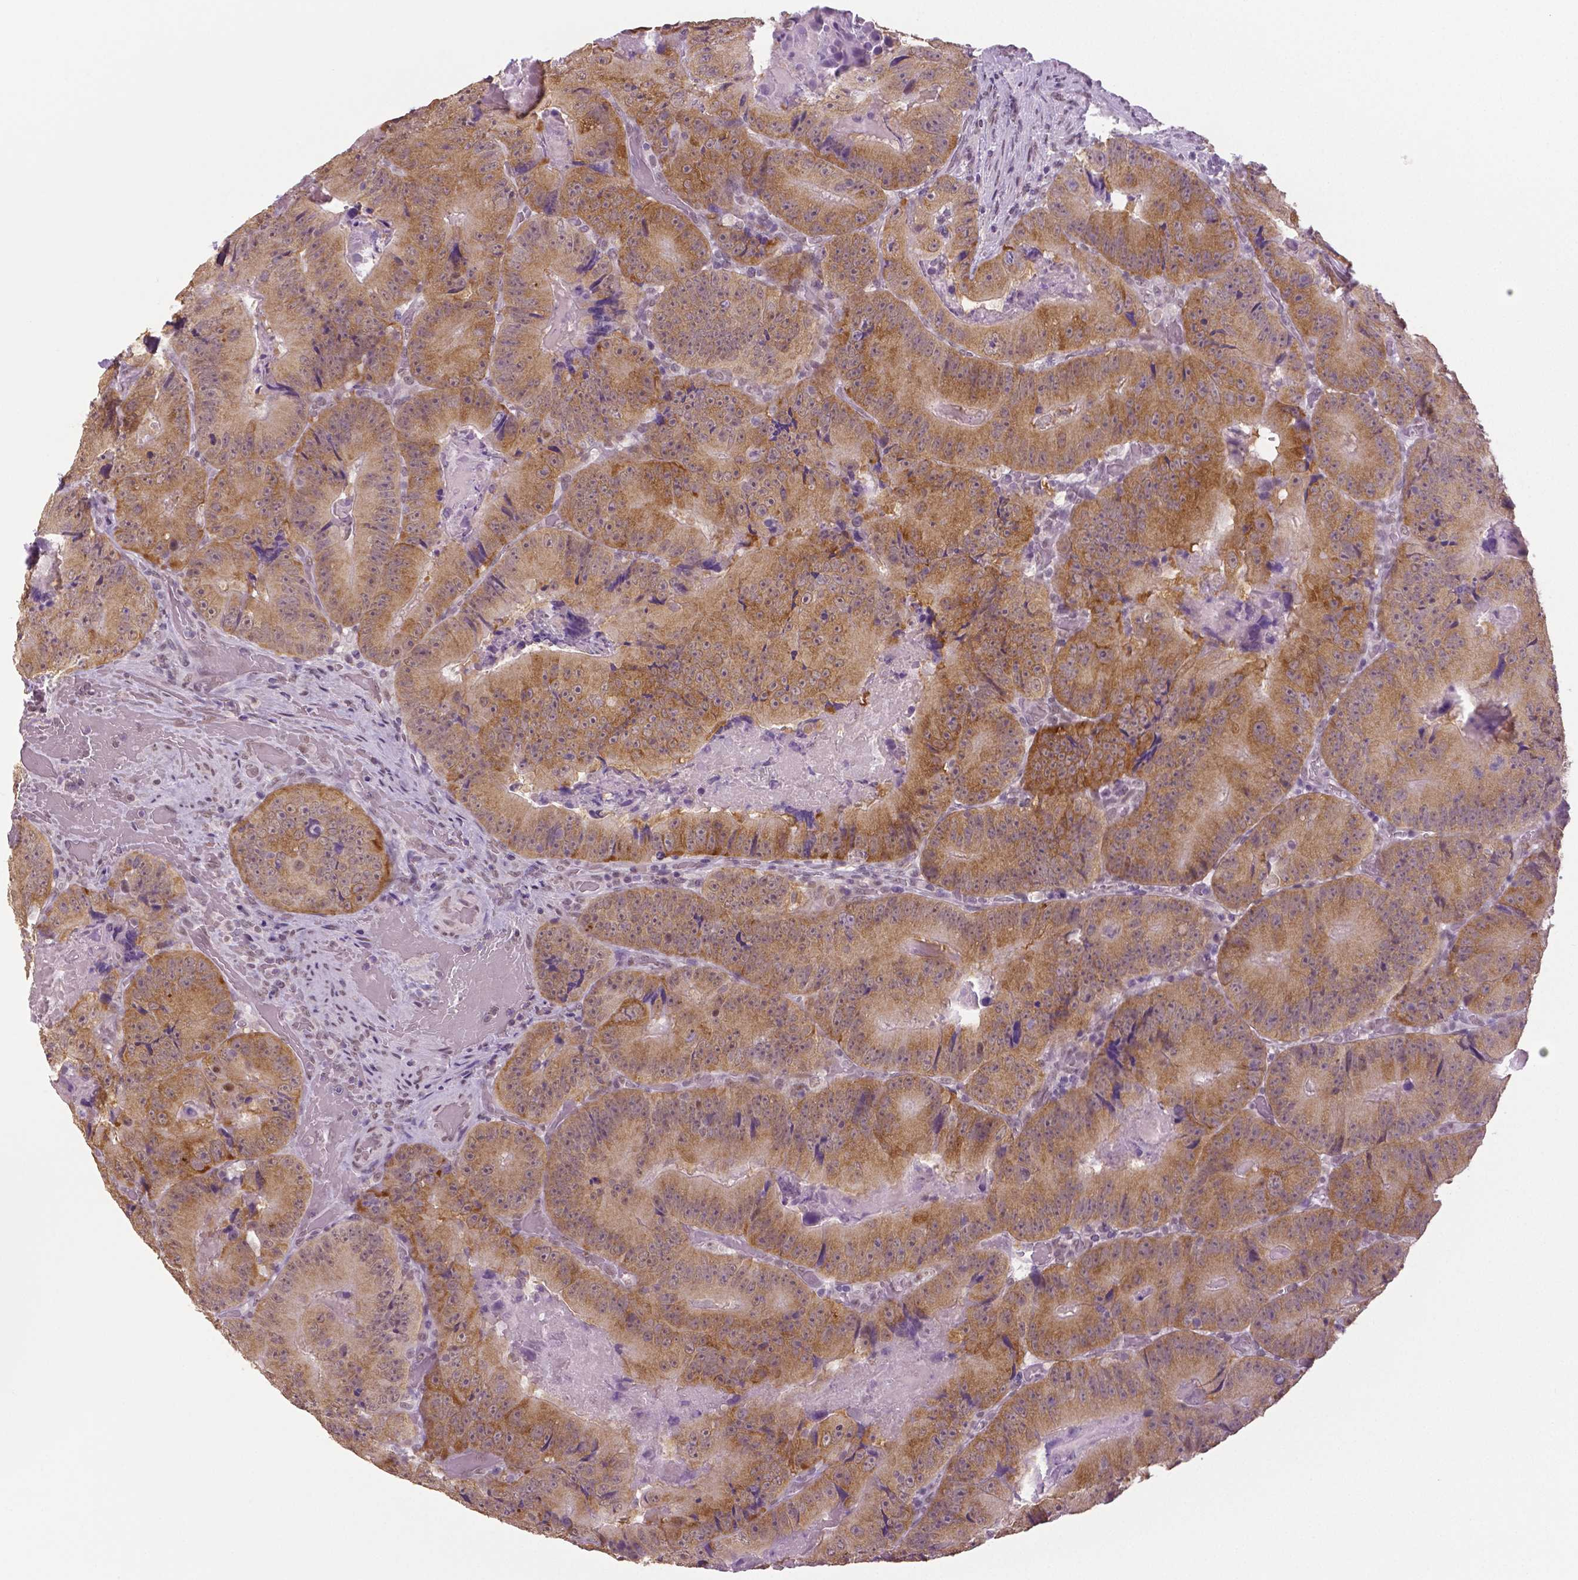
{"staining": {"intensity": "moderate", "quantity": ">75%", "location": "cytoplasmic/membranous"}, "tissue": "colorectal cancer", "cell_type": "Tumor cells", "image_type": "cancer", "snomed": [{"axis": "morphology", "description": "Adenocarcinoma, NOS"}, {"axis": "topography", "description": "Colon"}], "caption": "Tumor cells demonstrate medium levels of moderate cytoplasmic/membranous positivity in approximately >75% of cells in colorectal cancer (adenocarcinoma).", "gene": "IGF2BP1", "patient": {"sex": "female", "age": 86}}